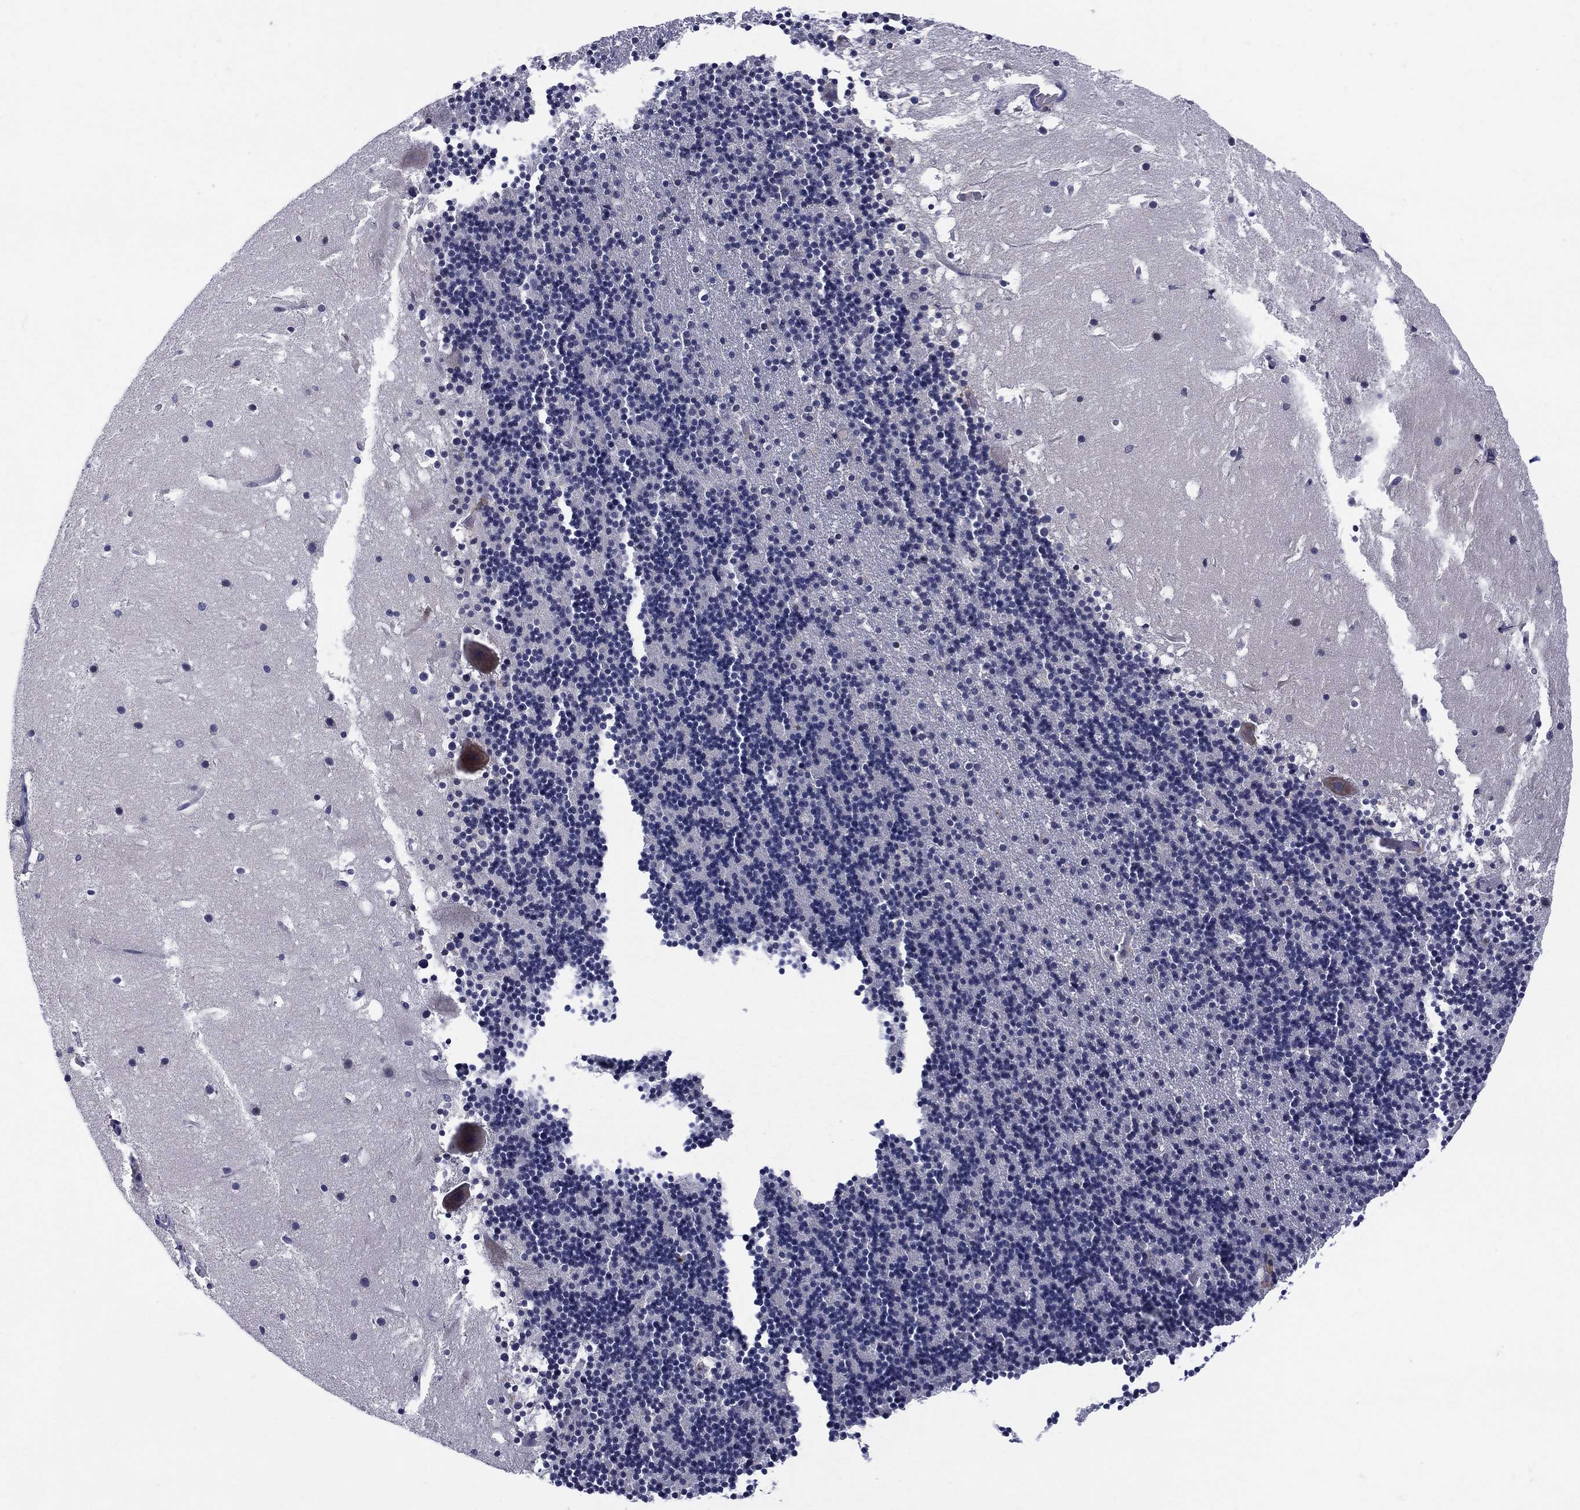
{"staining": {"intensity": "strong", "quantity": "<25%", "location": "cytoplasmic/membranous"}, "tissue": "cerebellum", "cell_type": "Cells in granular layer", "image_type": "normal", "snomed": [{"axis": "morphology", "description": "Normal tissue, NOS"}, {"axis": "topography", "description": "Cerebellum"}], "caption": "About <25% of cells in granular layer in benign cerebellum reveal strong cytoplasmic/membranous protein expression as visualized by brown immunohistochemical staining.", "gene": "ZNHIT3", "patient": {"sex": "male", "age": 37}}